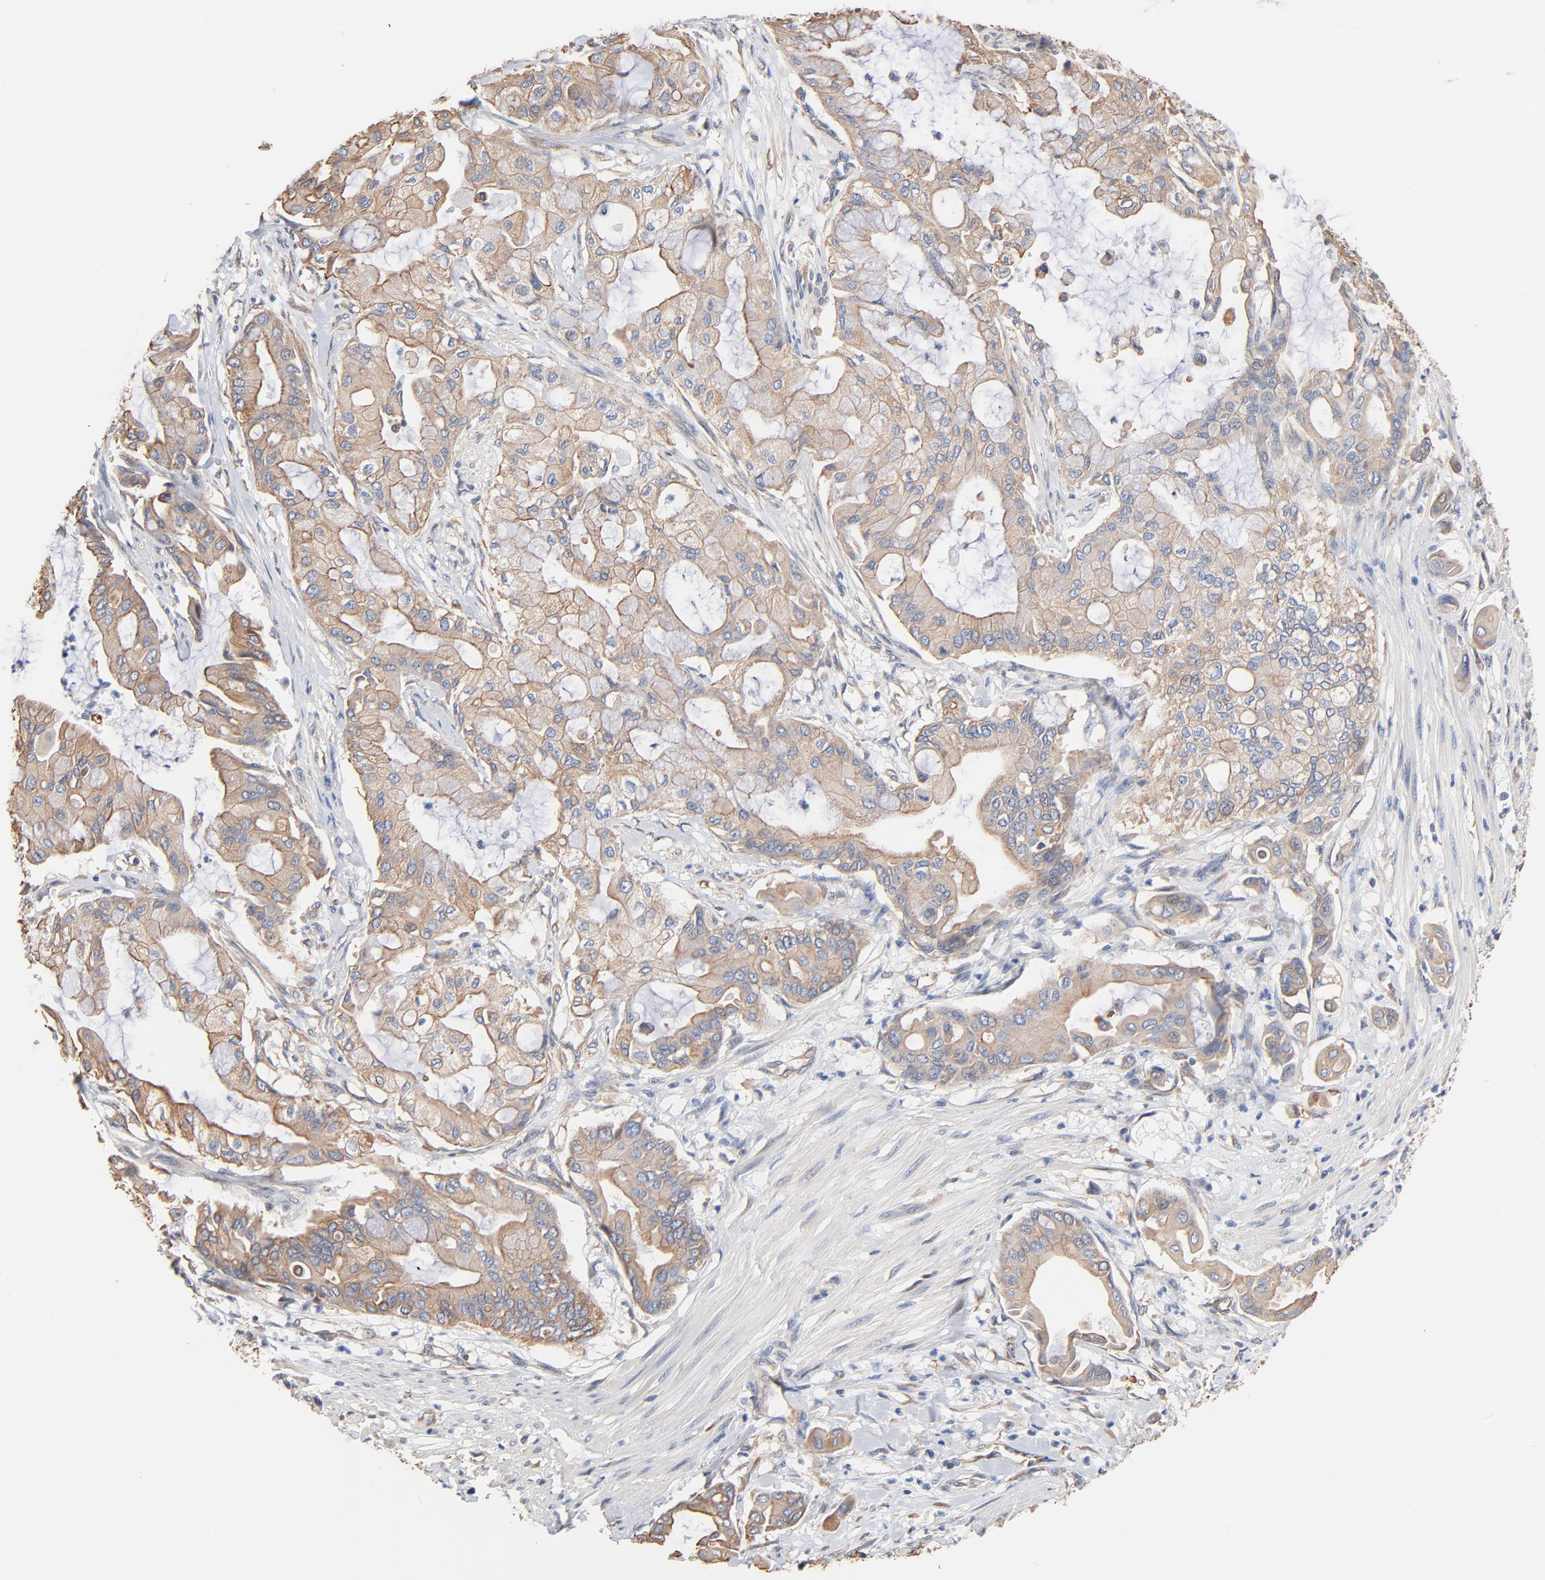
{"staining": {"intensity": "weak", "quantity": ">75%", "location": "cytoplasmic/membranous"}, "tissue": "pancreatic cancer", "cell_type": "Tumor cells", "image_type": "cancer", "snomed": [{"axis": "morphology", "description": "Adenocarcinoma, NOS"}, {"axis": "morphology", "description": "Adenocarcinoma, metastatic, NOS"}, {"axis": "topography", "description": "Lymph node"}, {"axis": "topography", "description": "Pancreas"}, {"axis": "topography", "description": "Duodenum"}], "caption": "Immunohistochemical staining of pancreatic cancer reveals weak cytoplasmic/membranous protein positivity in approximately >75% of tumor cells.", "gene": "ABCD4", "patient": {"sex": "female", "age": 64}}